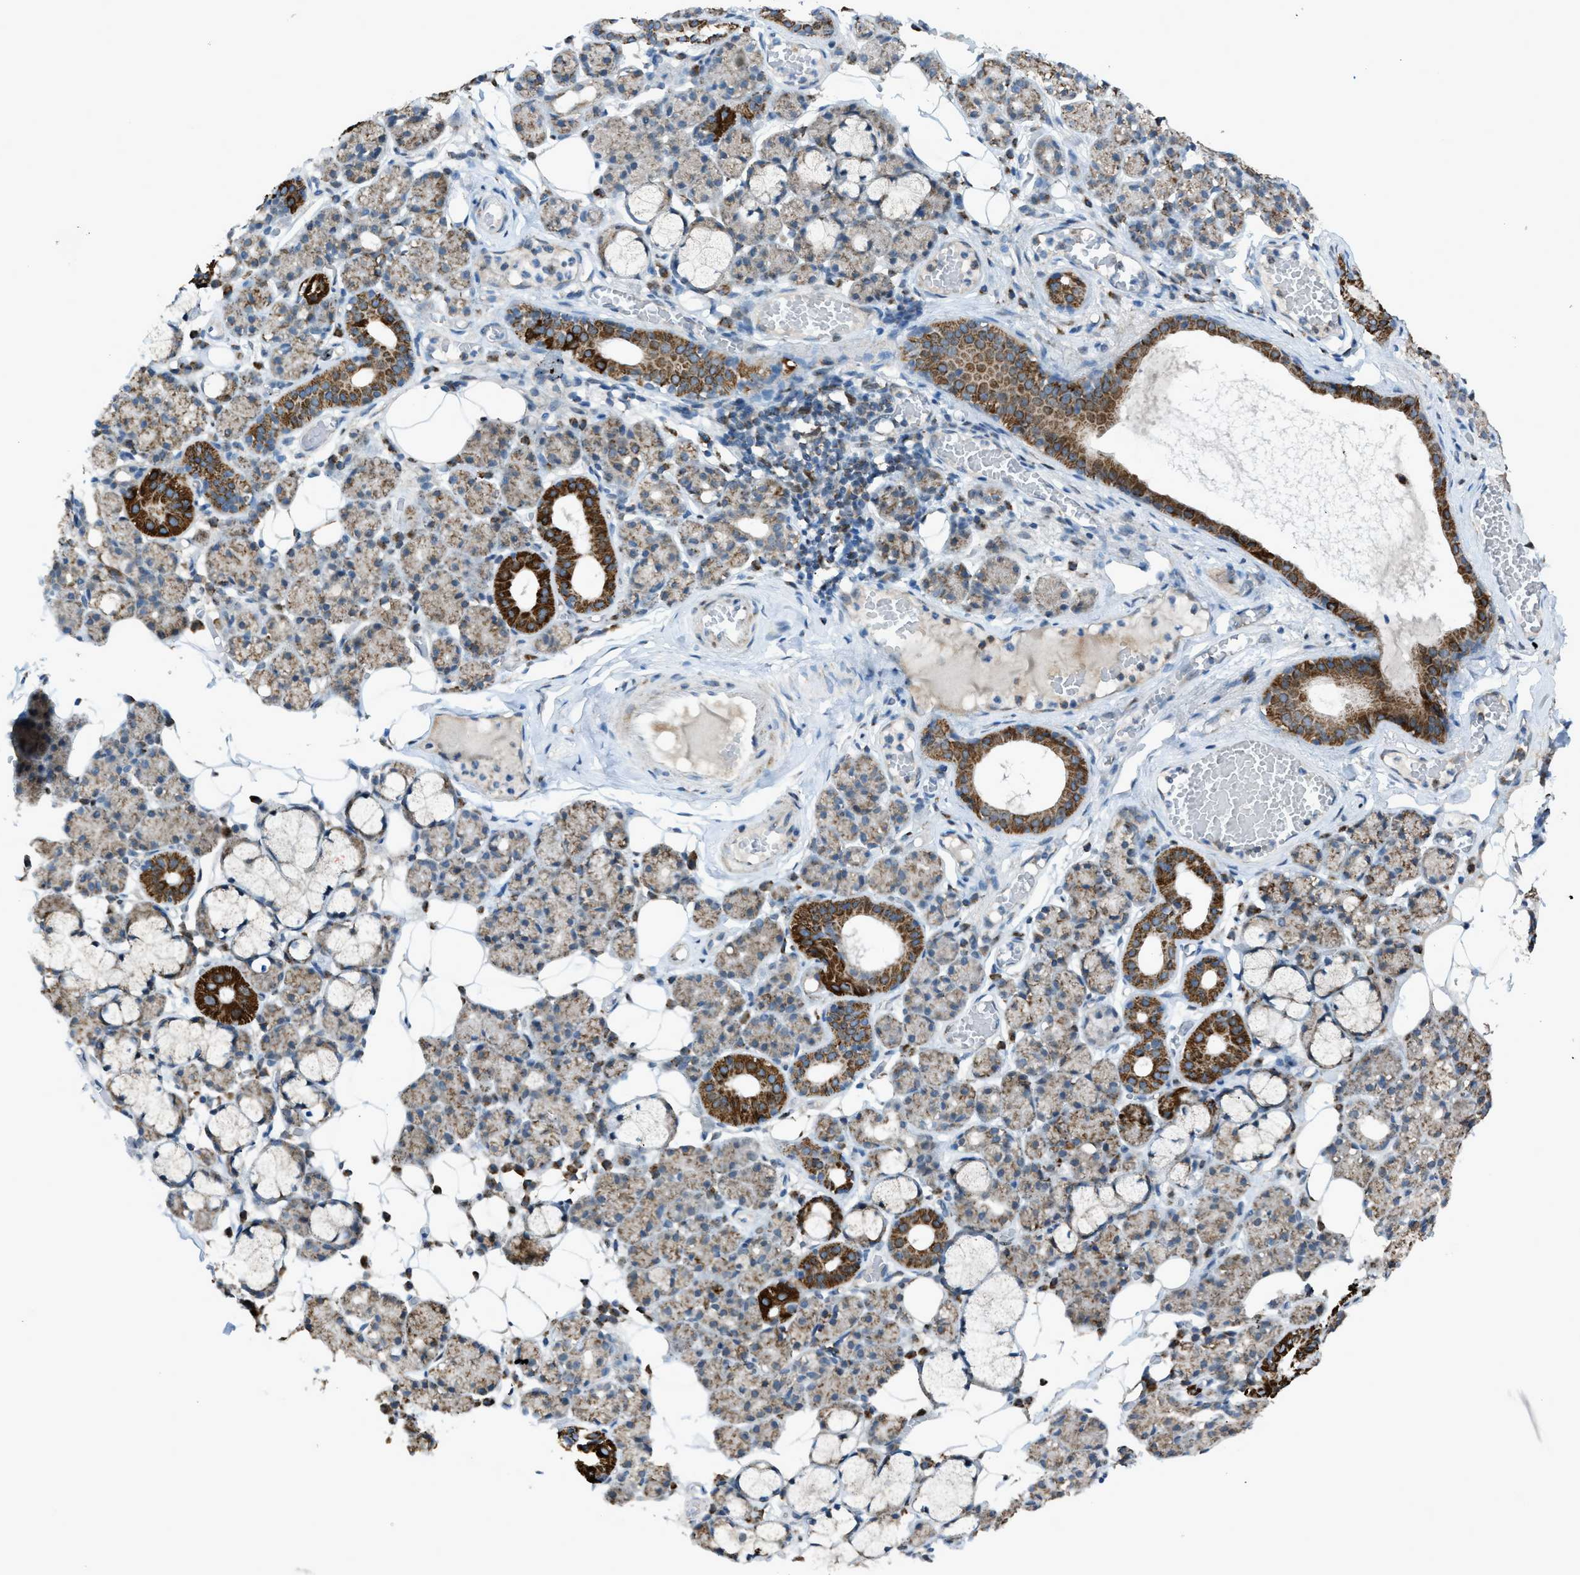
{"staining": {"intensity": "strong", "quantity": "25%-75%", "location": "cytoplasmic/membranous"}, "tissue": "salivary gland", "cell_type": "Glandular cells", "image_type": "normal", "snomed": [{"axis": "morphology", "description": "Normal tissue, NOS"}, {"axis": "topography", "description": "Salivary gland"}], "caption": "Immunohistochemistry (DAB (3,3'-diaminobenzidine)) staining of normal human salivary gland displays strong cytoplasmic/membranous protein positivity in approximately 25%-75% of glandular cells.", "gene": "SRM", "patient": {"sex": "male", "age": 63}}